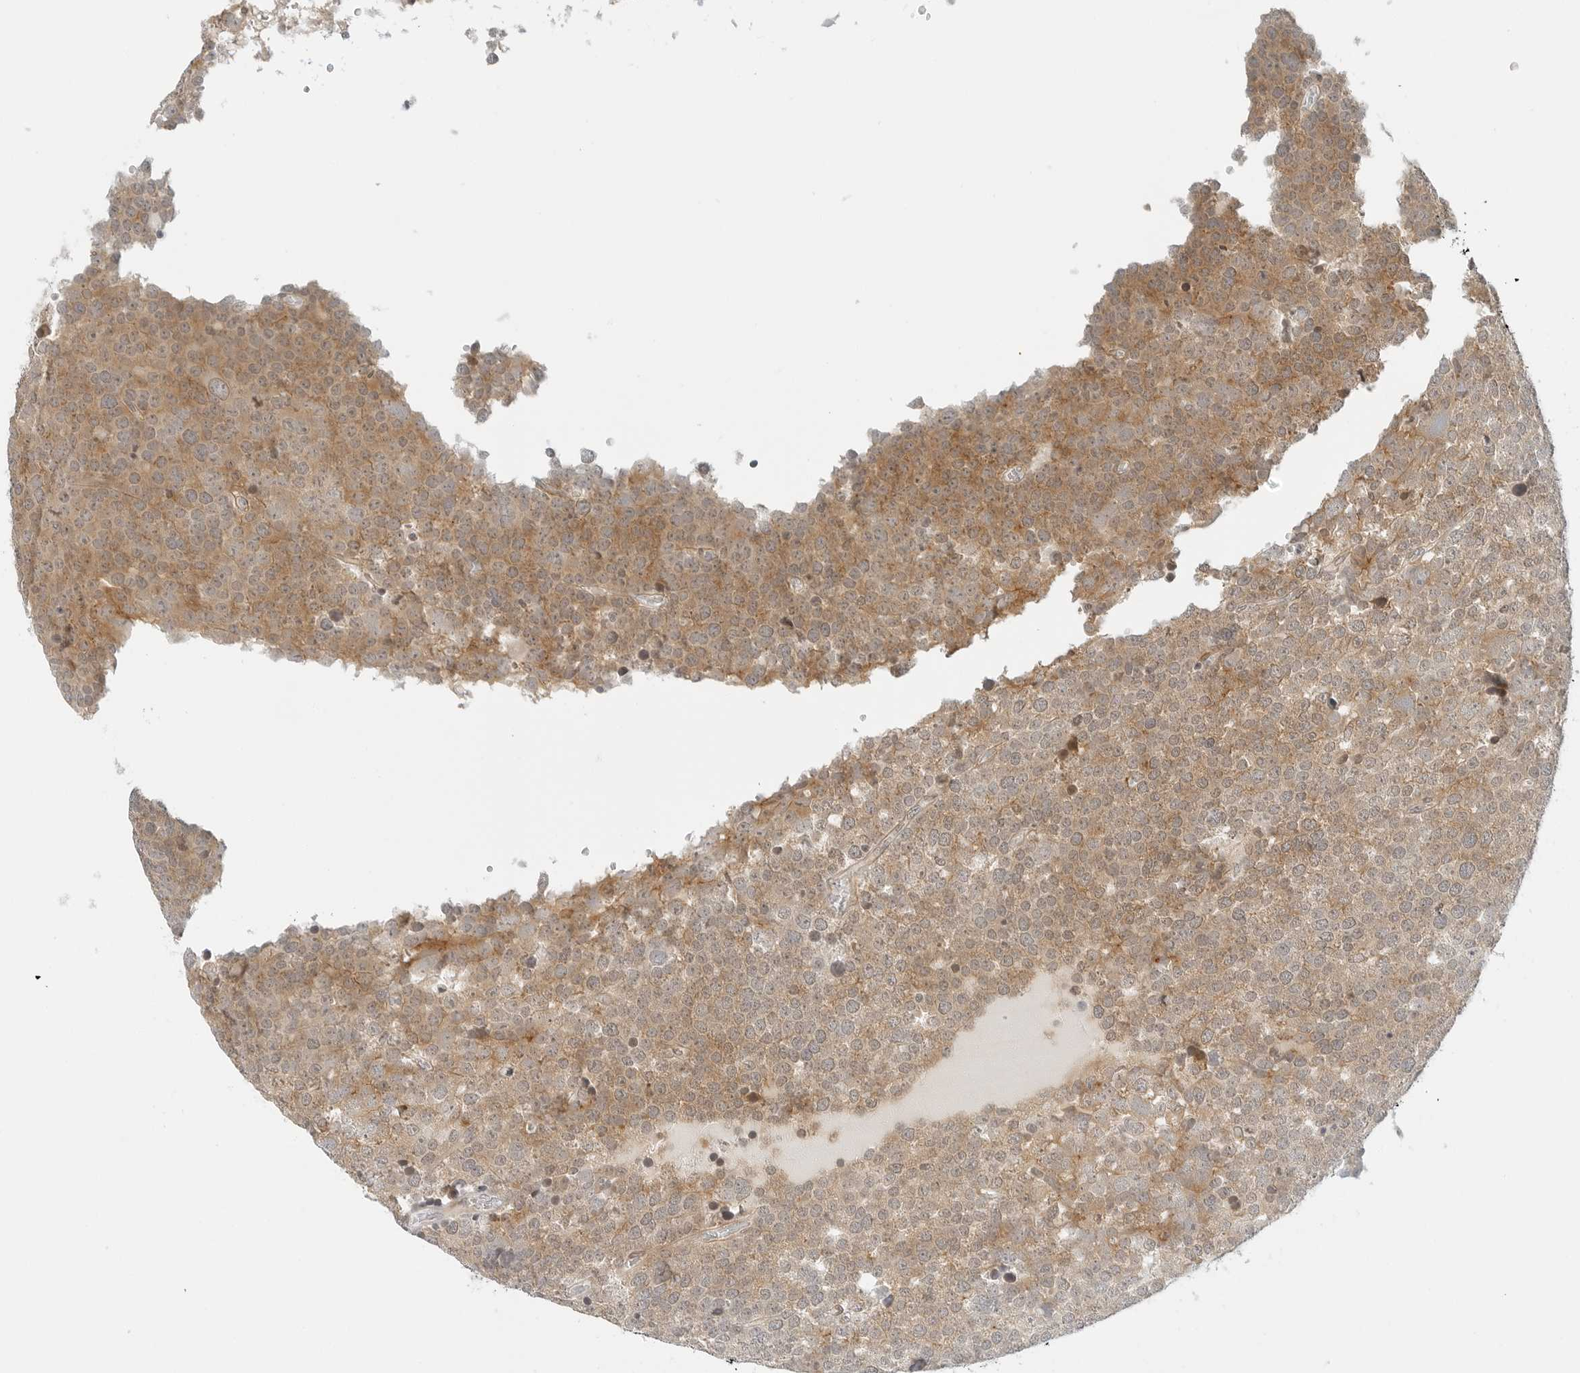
{"staining": {"intensity": "moderate", "quantity": ">75%", "location": "cytoplasmic/membranous"}, "tissue": "testis cancer", "cell_type": "Tumor cells", "image_type": "cancer", "snomed": [{"axis": "morphology", "description": "Seminoma, NOS"}, {"axis": "topography", "description": "Testis"}], "caption": "Seminoma (testis) was stained to show a protein in brown. There is medium levels of moderate cytoplasmic/membranous positivity in approximately >75% of tumor cells.", "gene": "NEO1", "patient": {"sex": "male", "age": 71}}